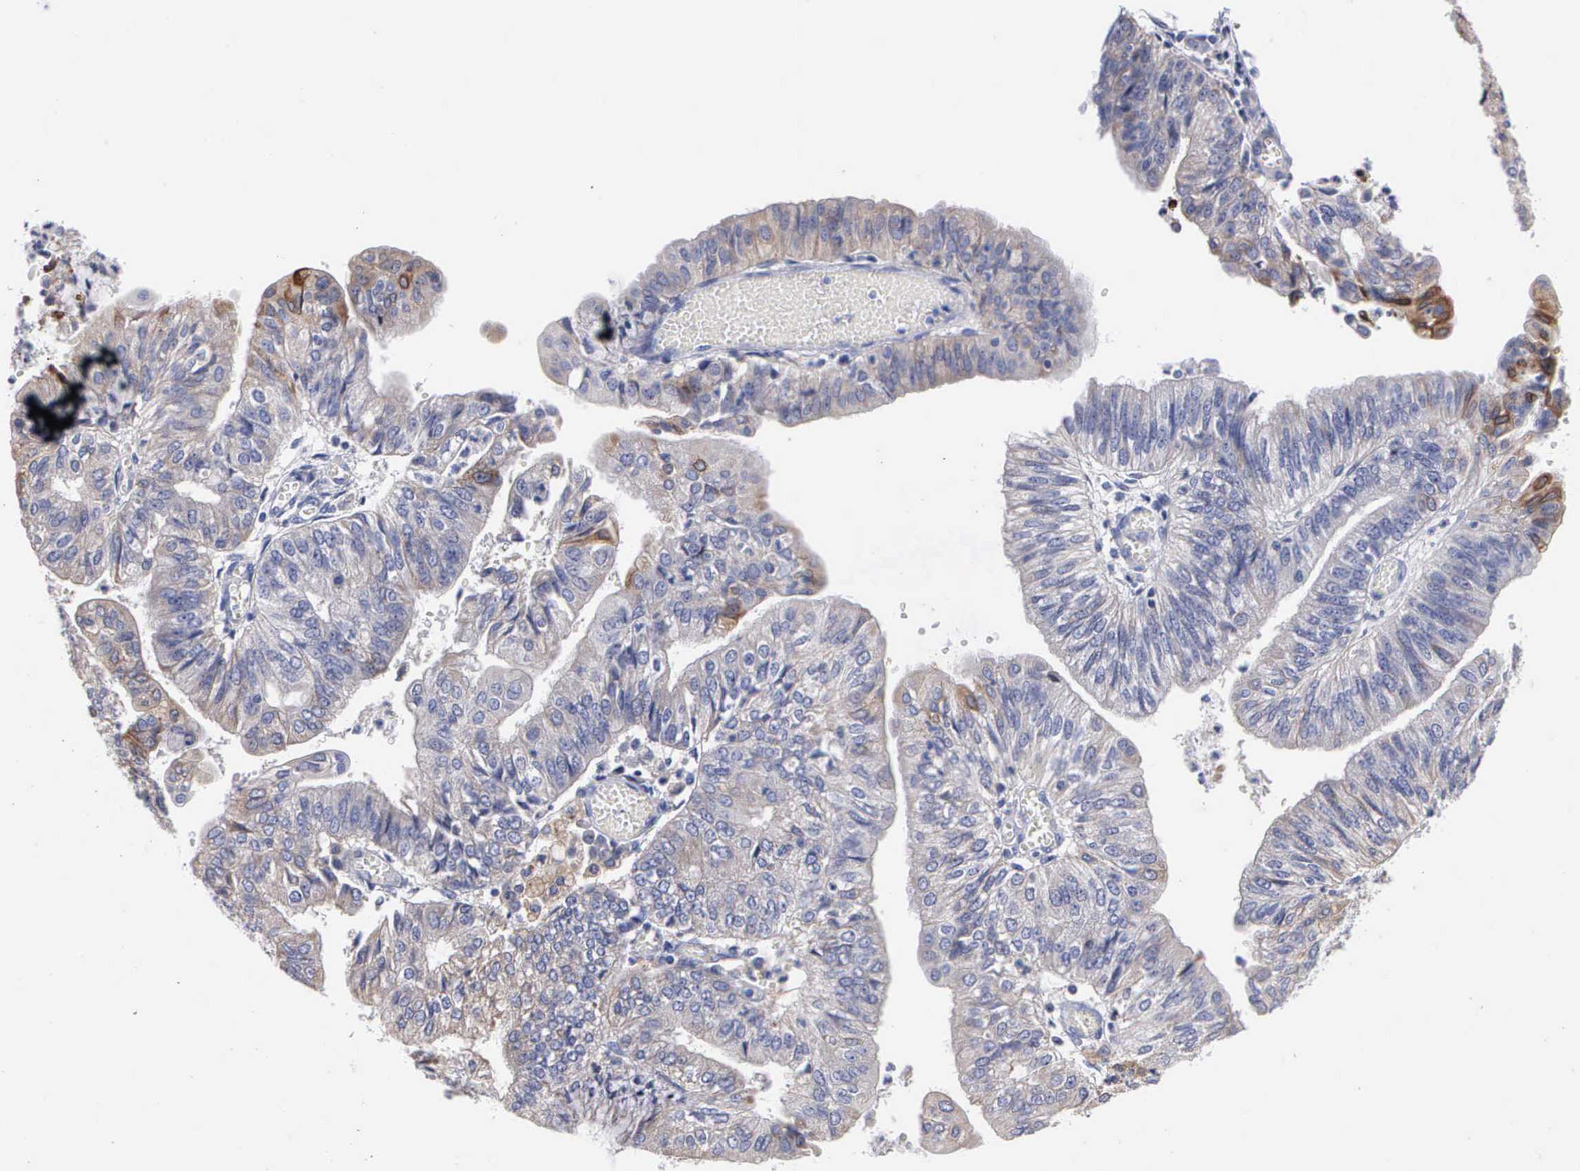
{"staining": {"intensity": "weak", "quantity": "25%-75%", "location": "cytoplasmic/membranous"}, "tissue": "endometrial cancer", "cell_type": "Tumor cells", "image_type": "cancer", "snomed": [{"axis": "morphology", "description": "Adenocarcinoma, NOS"}, {"axis": "topography", "description": "Endometrium"}], "caption": "Endometrial adenocarcinoma stained with immunohistochemistry (IHC) reveals weak cytoplasmic/membranous positivity in approximately 25%-75% of tumor cells.", "gene": "PTGS2", "patient": {"sex": "female", "age": 59}}